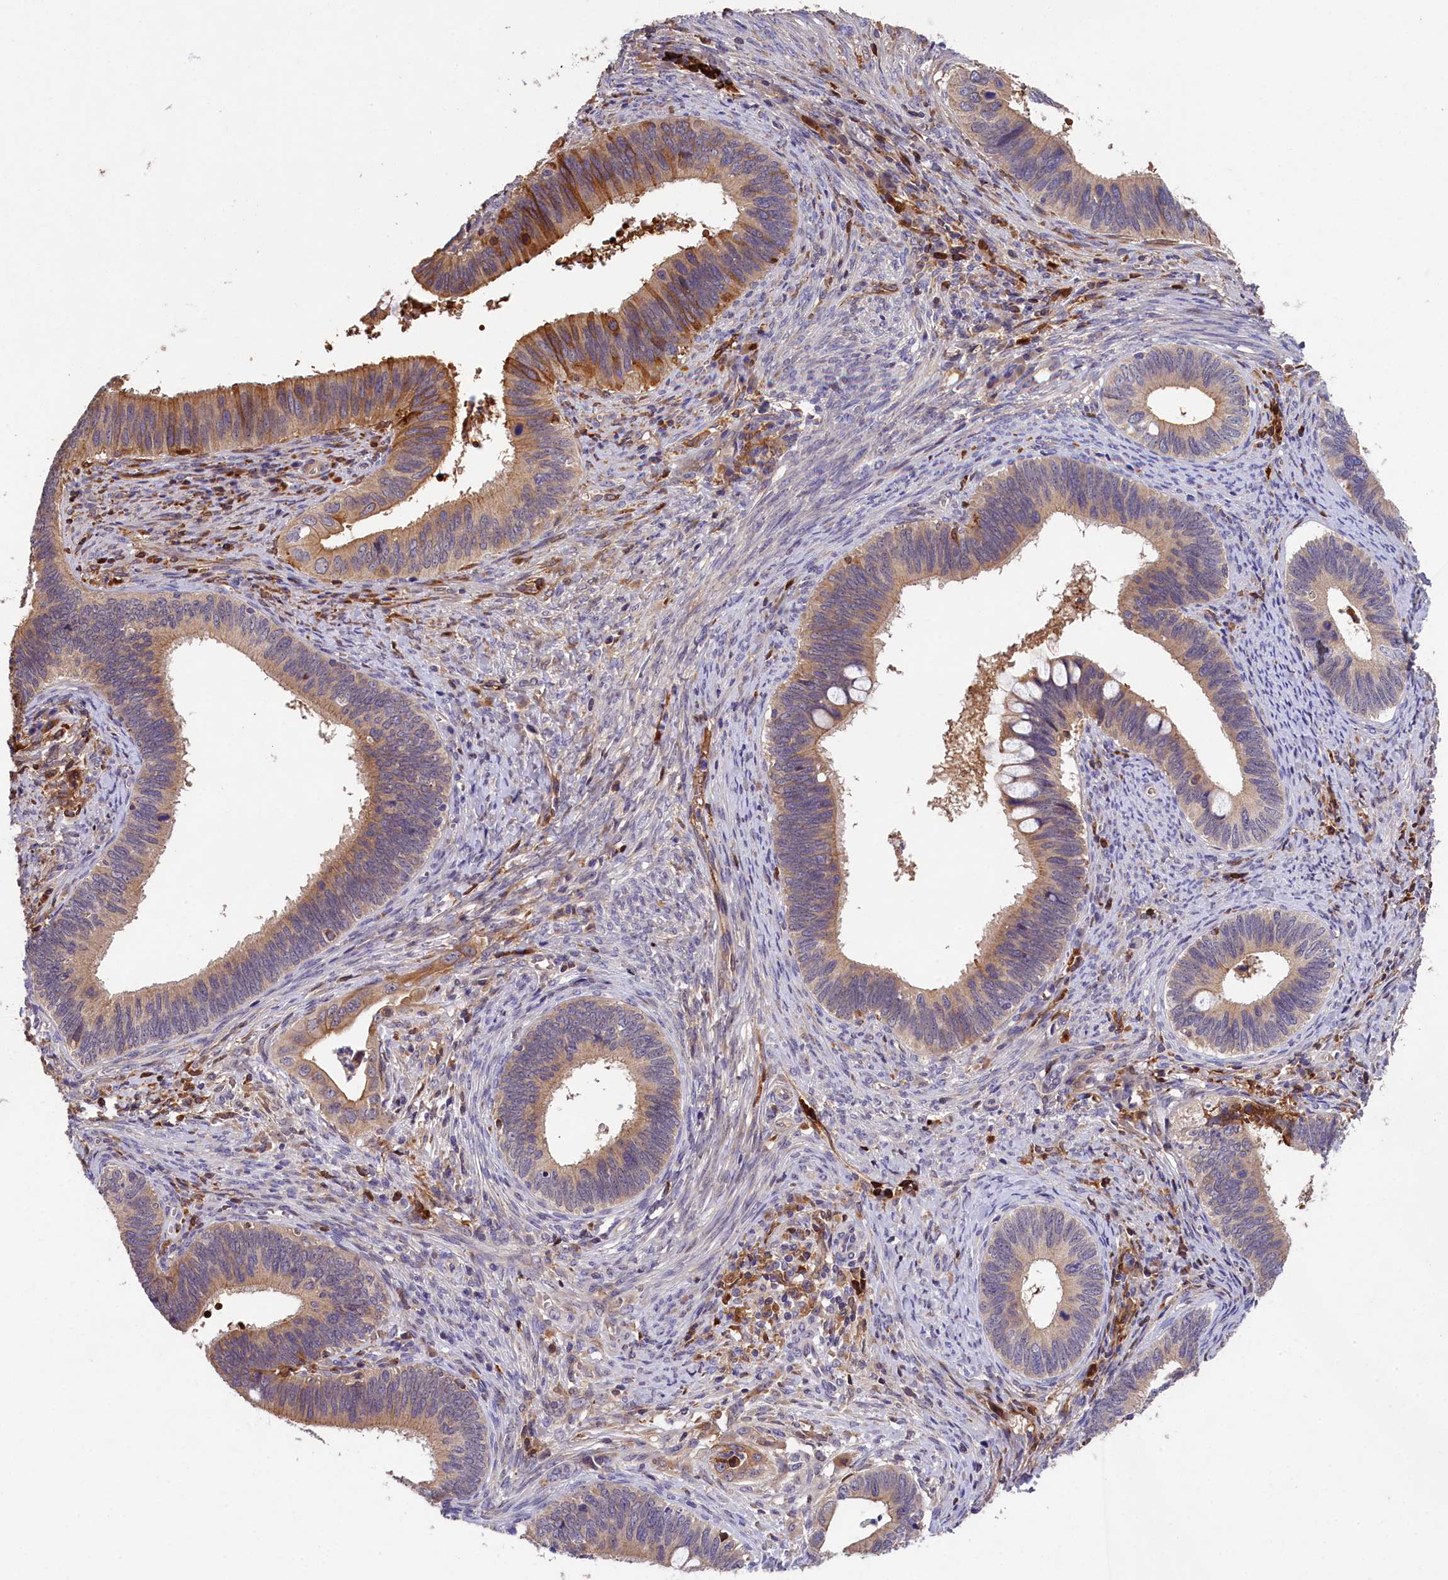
{"staining": {"intensity": "moderate", "quantity": "25%-75%", "location": "cytoplasmic/membranous"}, "tissue": "cervical cancer", "cell_type": "Tumor cells", "image_type": "cancer", "snomed": [{"axis": "morphology", "description": "Adenocarcinoma, NOS"}, {"axis": "topography", "description": "Cervix"}], "caption": "Brown immunohistochemical staining in cervical cancer shows moderate cytoplasmic/membranous positivity in approximately 25%-75% of tumor cells. (Brightfield microscopy of DAB IHC at high magnification).", "gene": "PHAF1", "patient": {"sex": "female", "age": 42}}